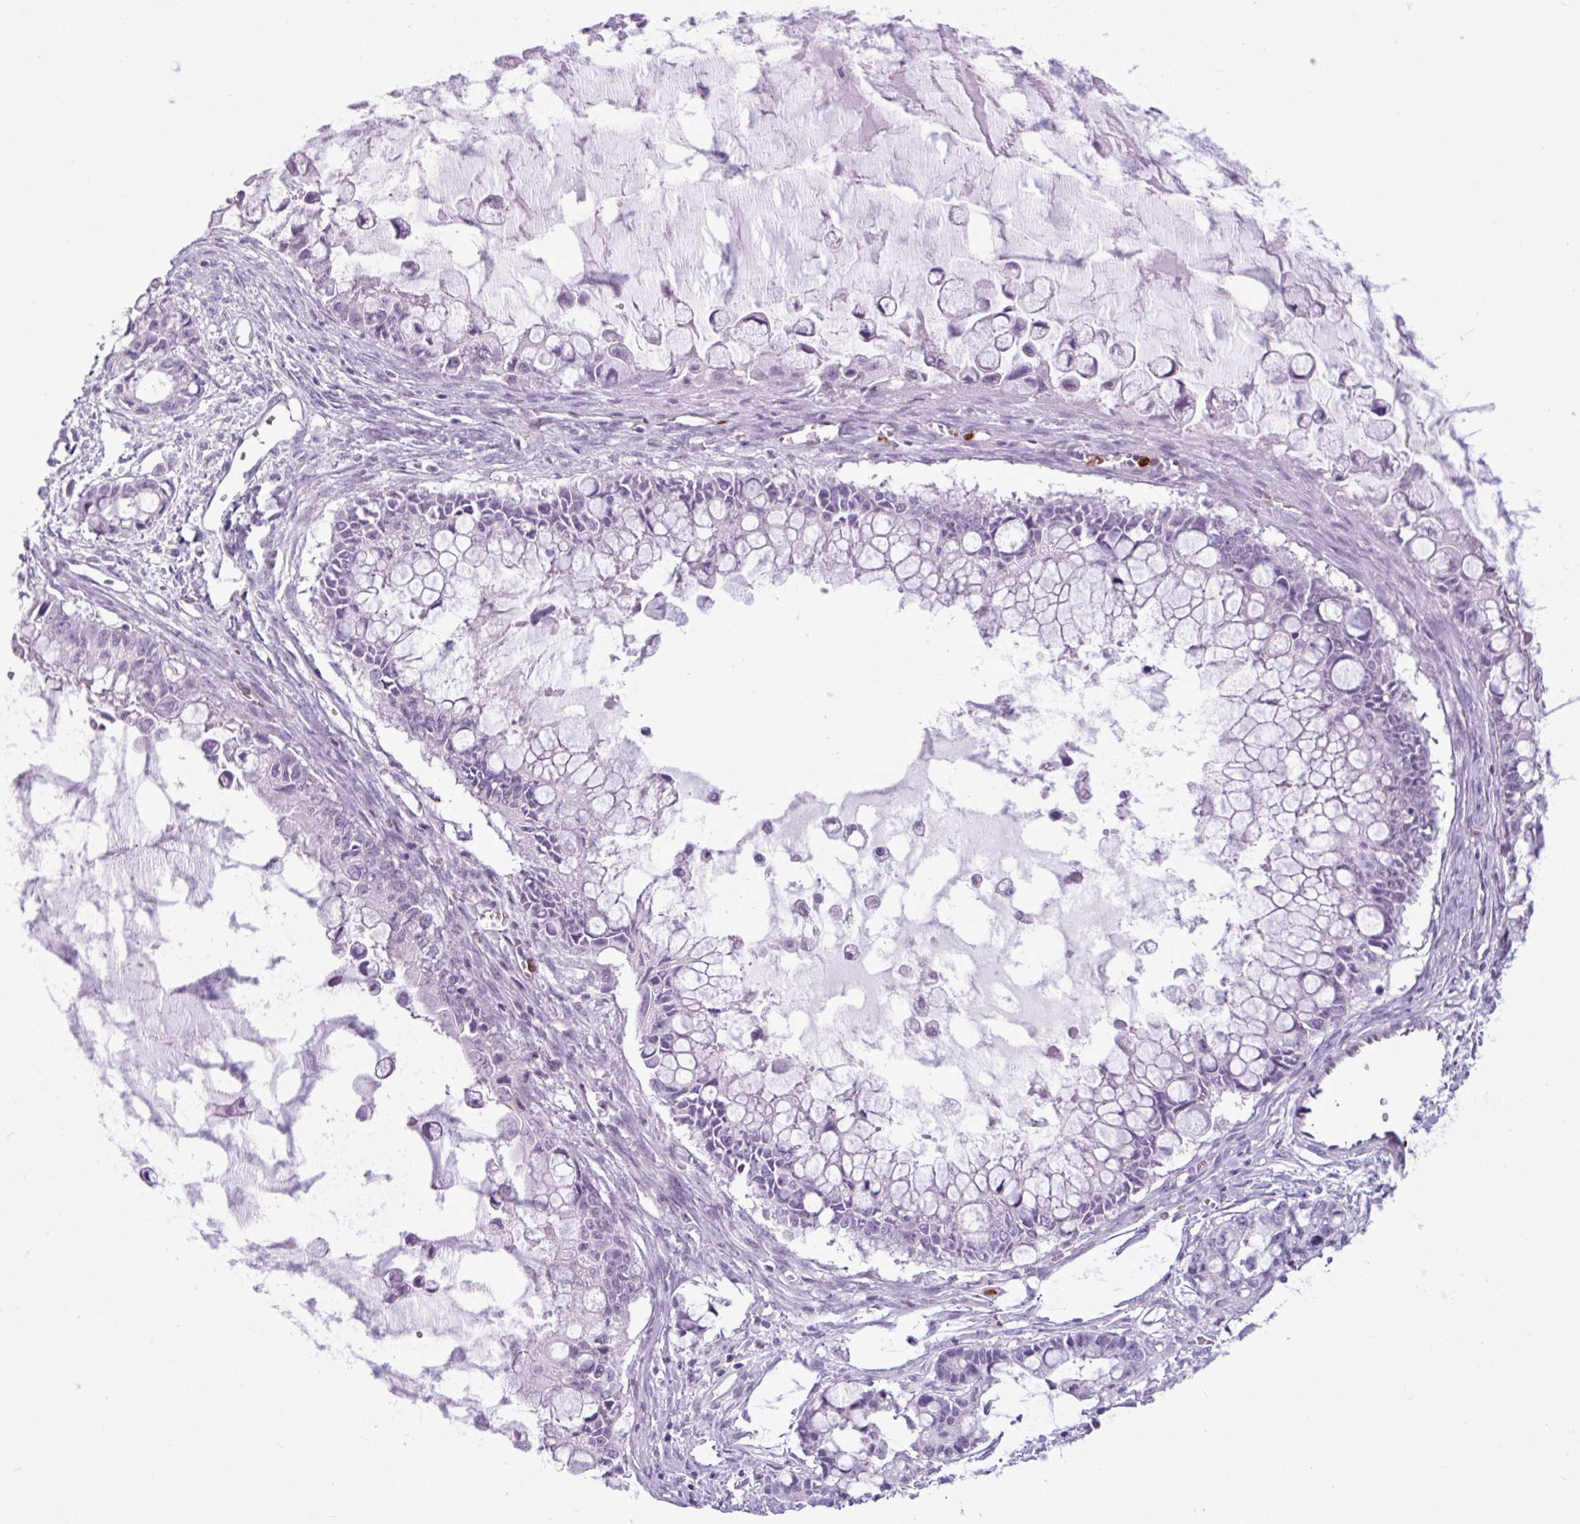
{"staining": {"intensity": "negative", "quantity": "none", "location": "none"}, "tissue": "ovarian cancer", "cell_type": "Tumor cells", "image_type": "cancer", "snomed": [{"axis": "morphology", "description": "Cystadenocarcinoma, mucinous, NOS"}, {"axis": "topography", "description": "Ovary"}], "caption": "Tumor cells show no significant staining in mucinous cystadenocarcinoma (ovarian).", "gene": "TMEM178A", "patient": {"sex": "female", "age": 63}}